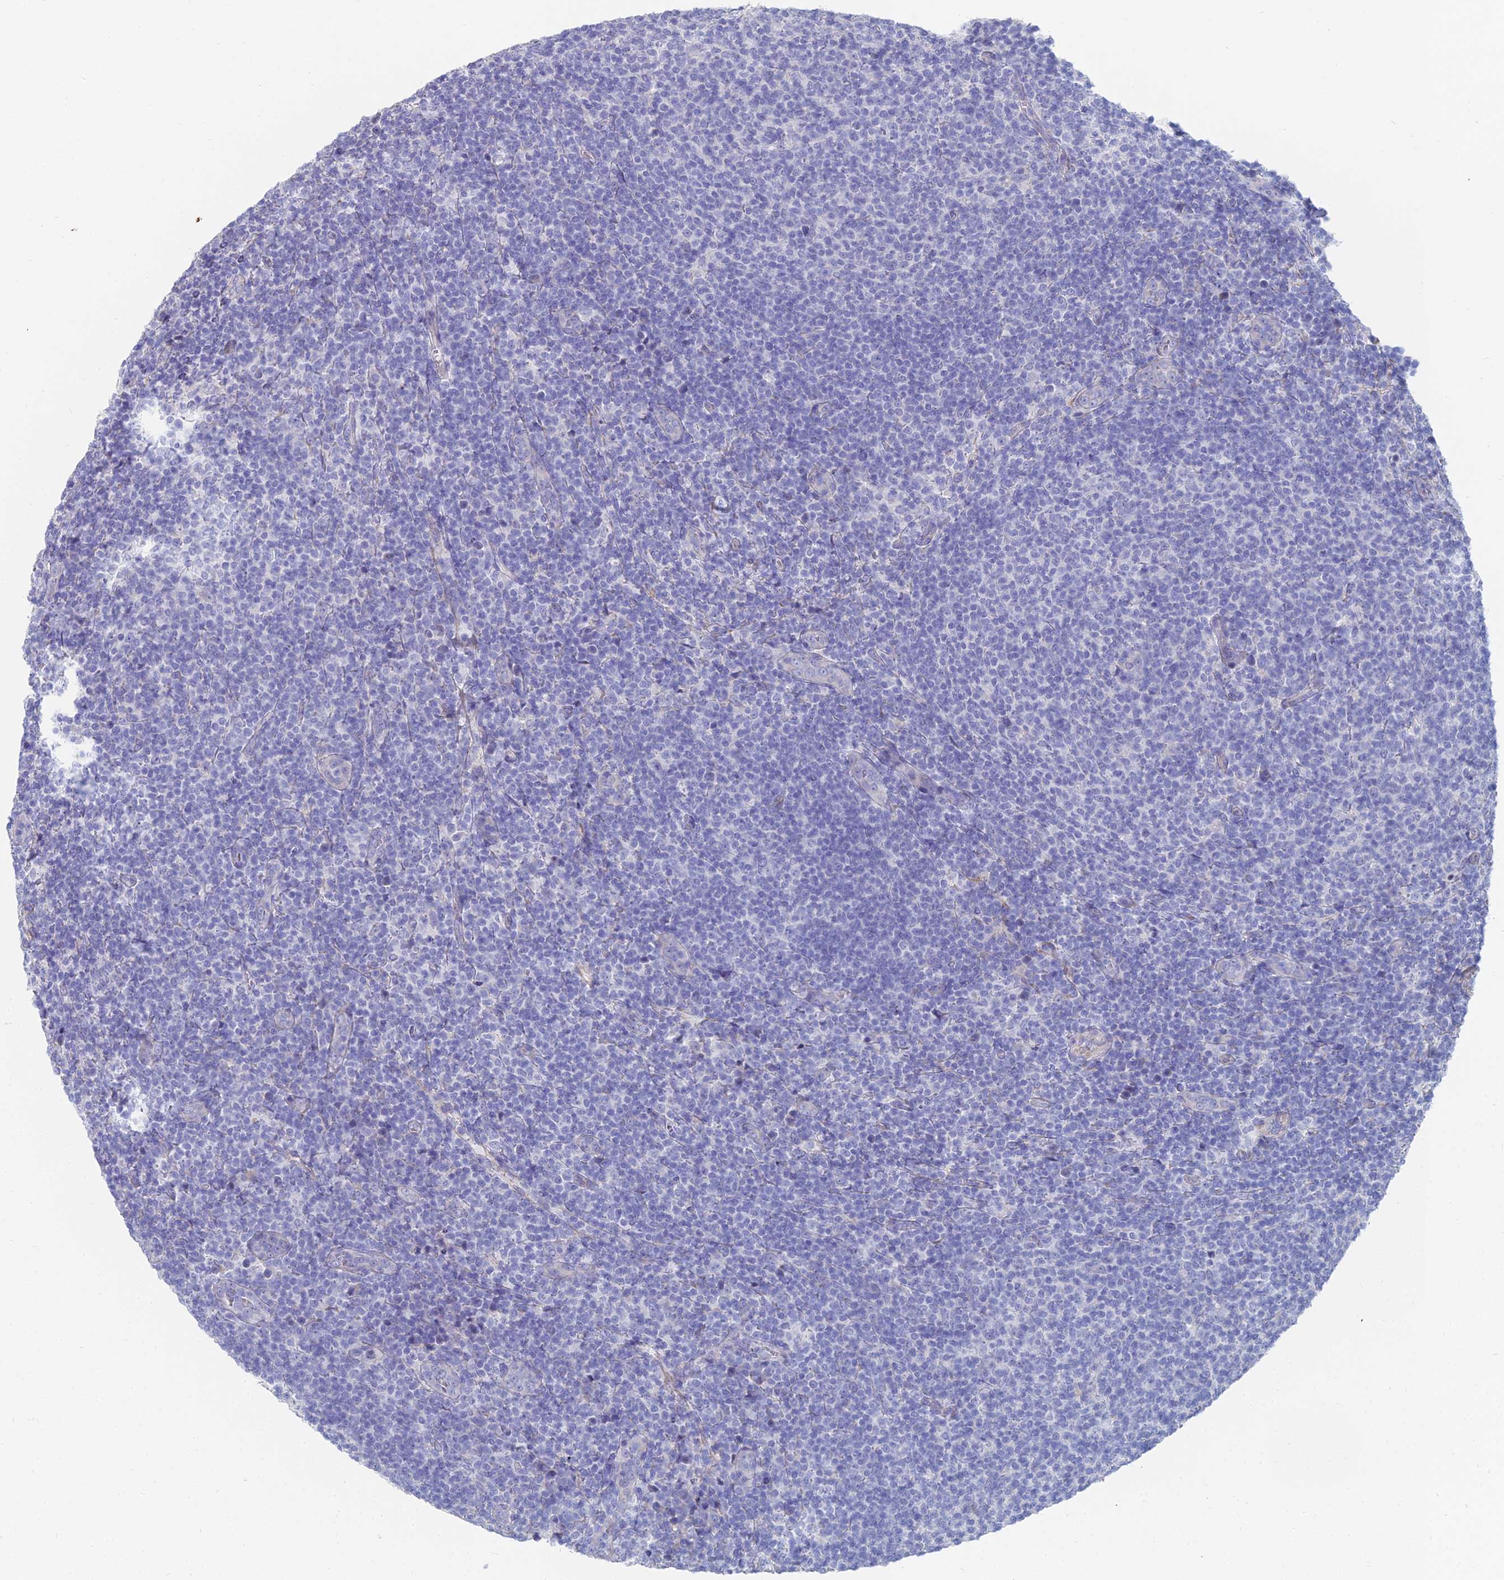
{"staining": {"intensity": "negative", "quantity": "none", "location": "none"}, "tissue": "lymphoma", "cell_type": "Tumor cells", "image_type": "cancer", "snomed": [{"axis": "morphology", "description": "Malignant lymphoma, non-Hodgkin's type, Low grade"}, {"axis": "topography", "description": "Lymph node"}], "caption": "DAB immunohistochemical staining of human lymphoma shows no significant staining in tumor cells. The staining is performed using DAB brown chromogen with nuclei counter-stained in using hematoxylin.", "gene": "TNNT3", "patient": {"sex": "male", "age": 66}}